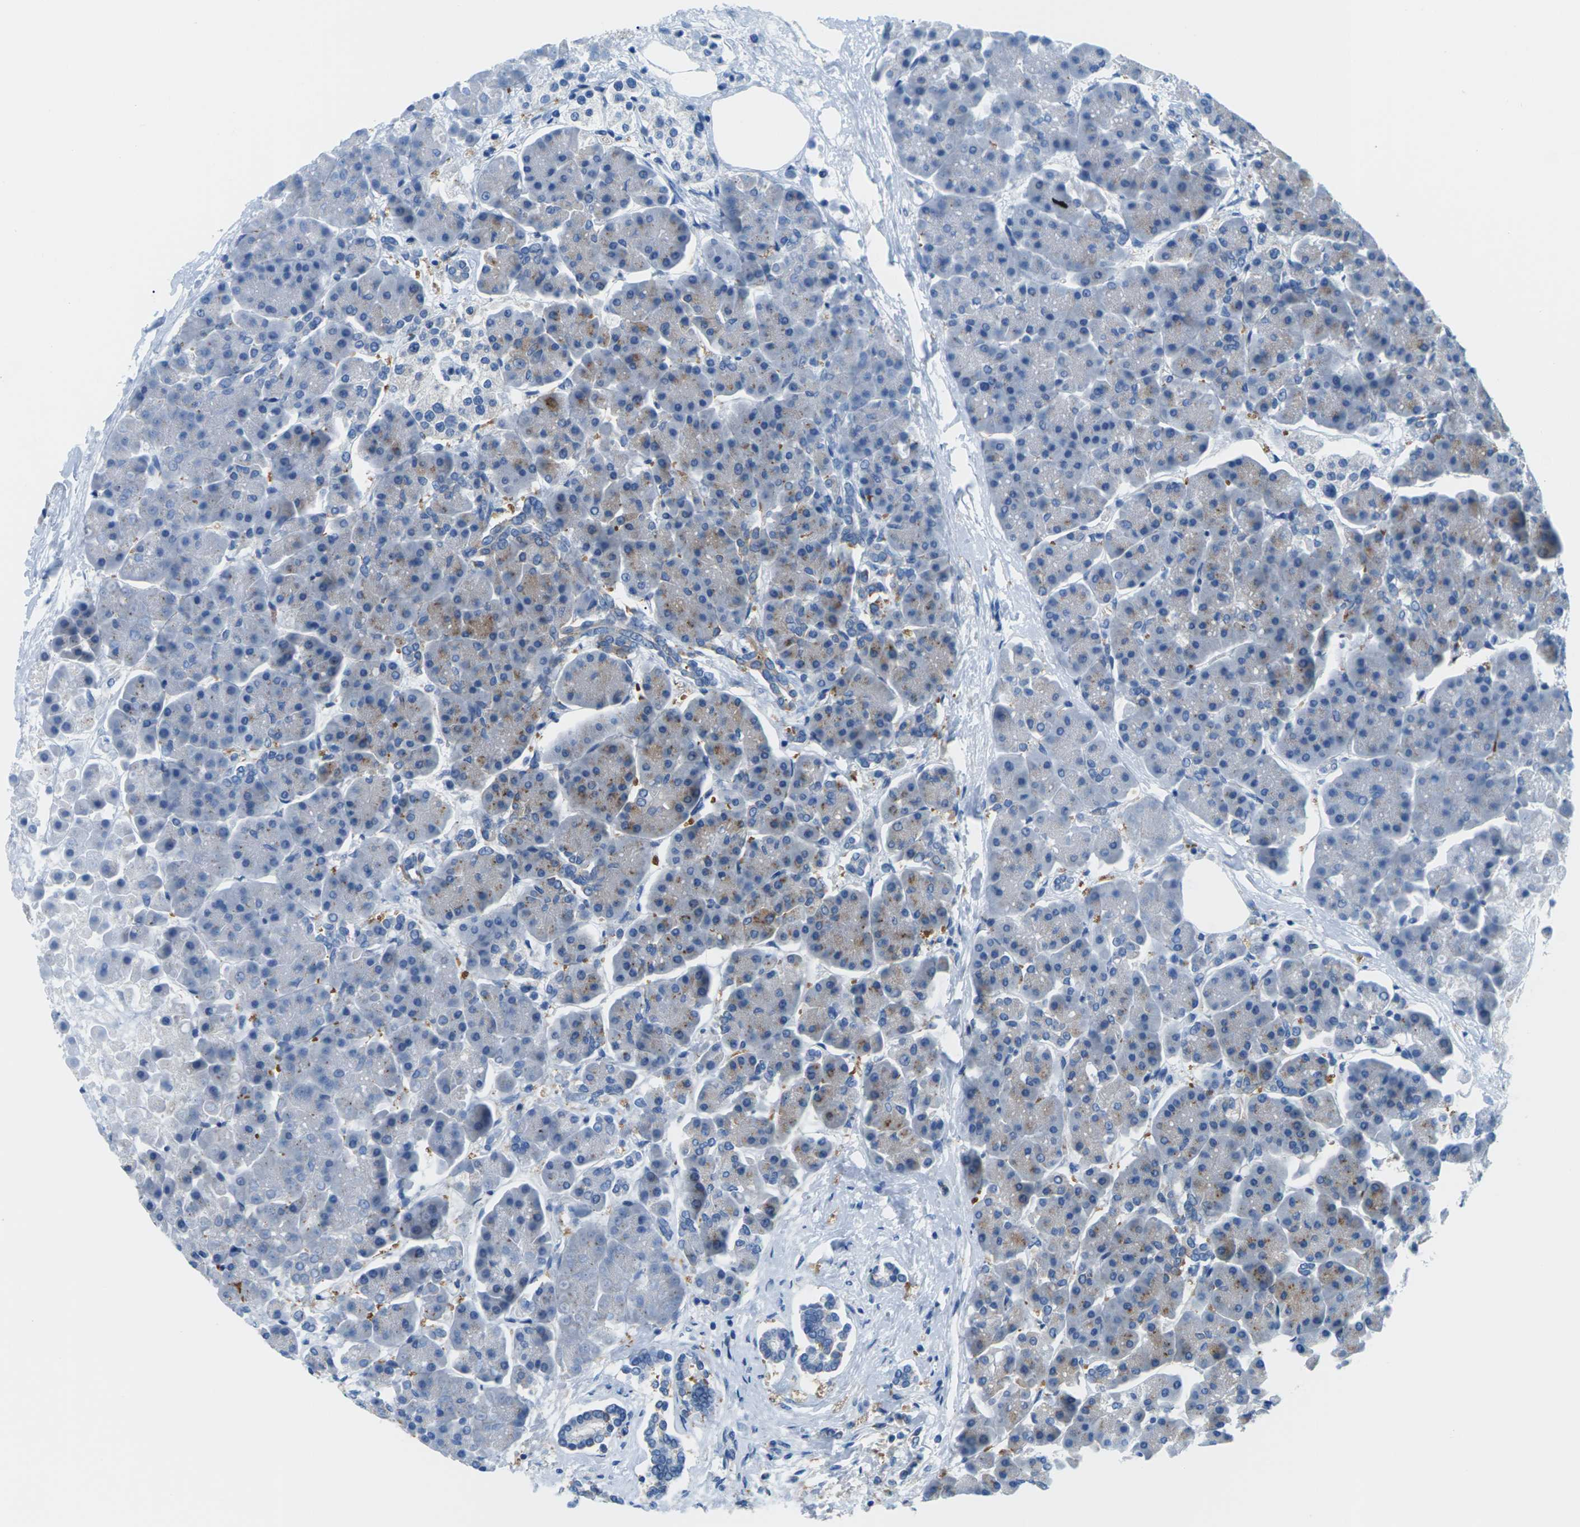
{"staining": {"intensity": "strong", "quantity": "25%-75%", "location": "cytoplasmic/membranous"}, "tissue": "pancreas", "cell_type": "Exocrine glandular cells", "image_type": "normal", "snomed": [{"axis": "morphology", "description": "Normal tissue, NOS"}, {"axis": "topography", "description": "Pancreas"}], "caption": "Brown immunohistochemical staining in normal pancreas reveals strong cytoplasmic/membranous expression in approximately 25%-75% of exocrine glandular cells. (DAB (3,3'-diaminobenzidine) IHC, brown staining for protein, blue staining for nuclei).", "gene": "SYNGR2", "patient": {"sex": "female", "age": 70}}